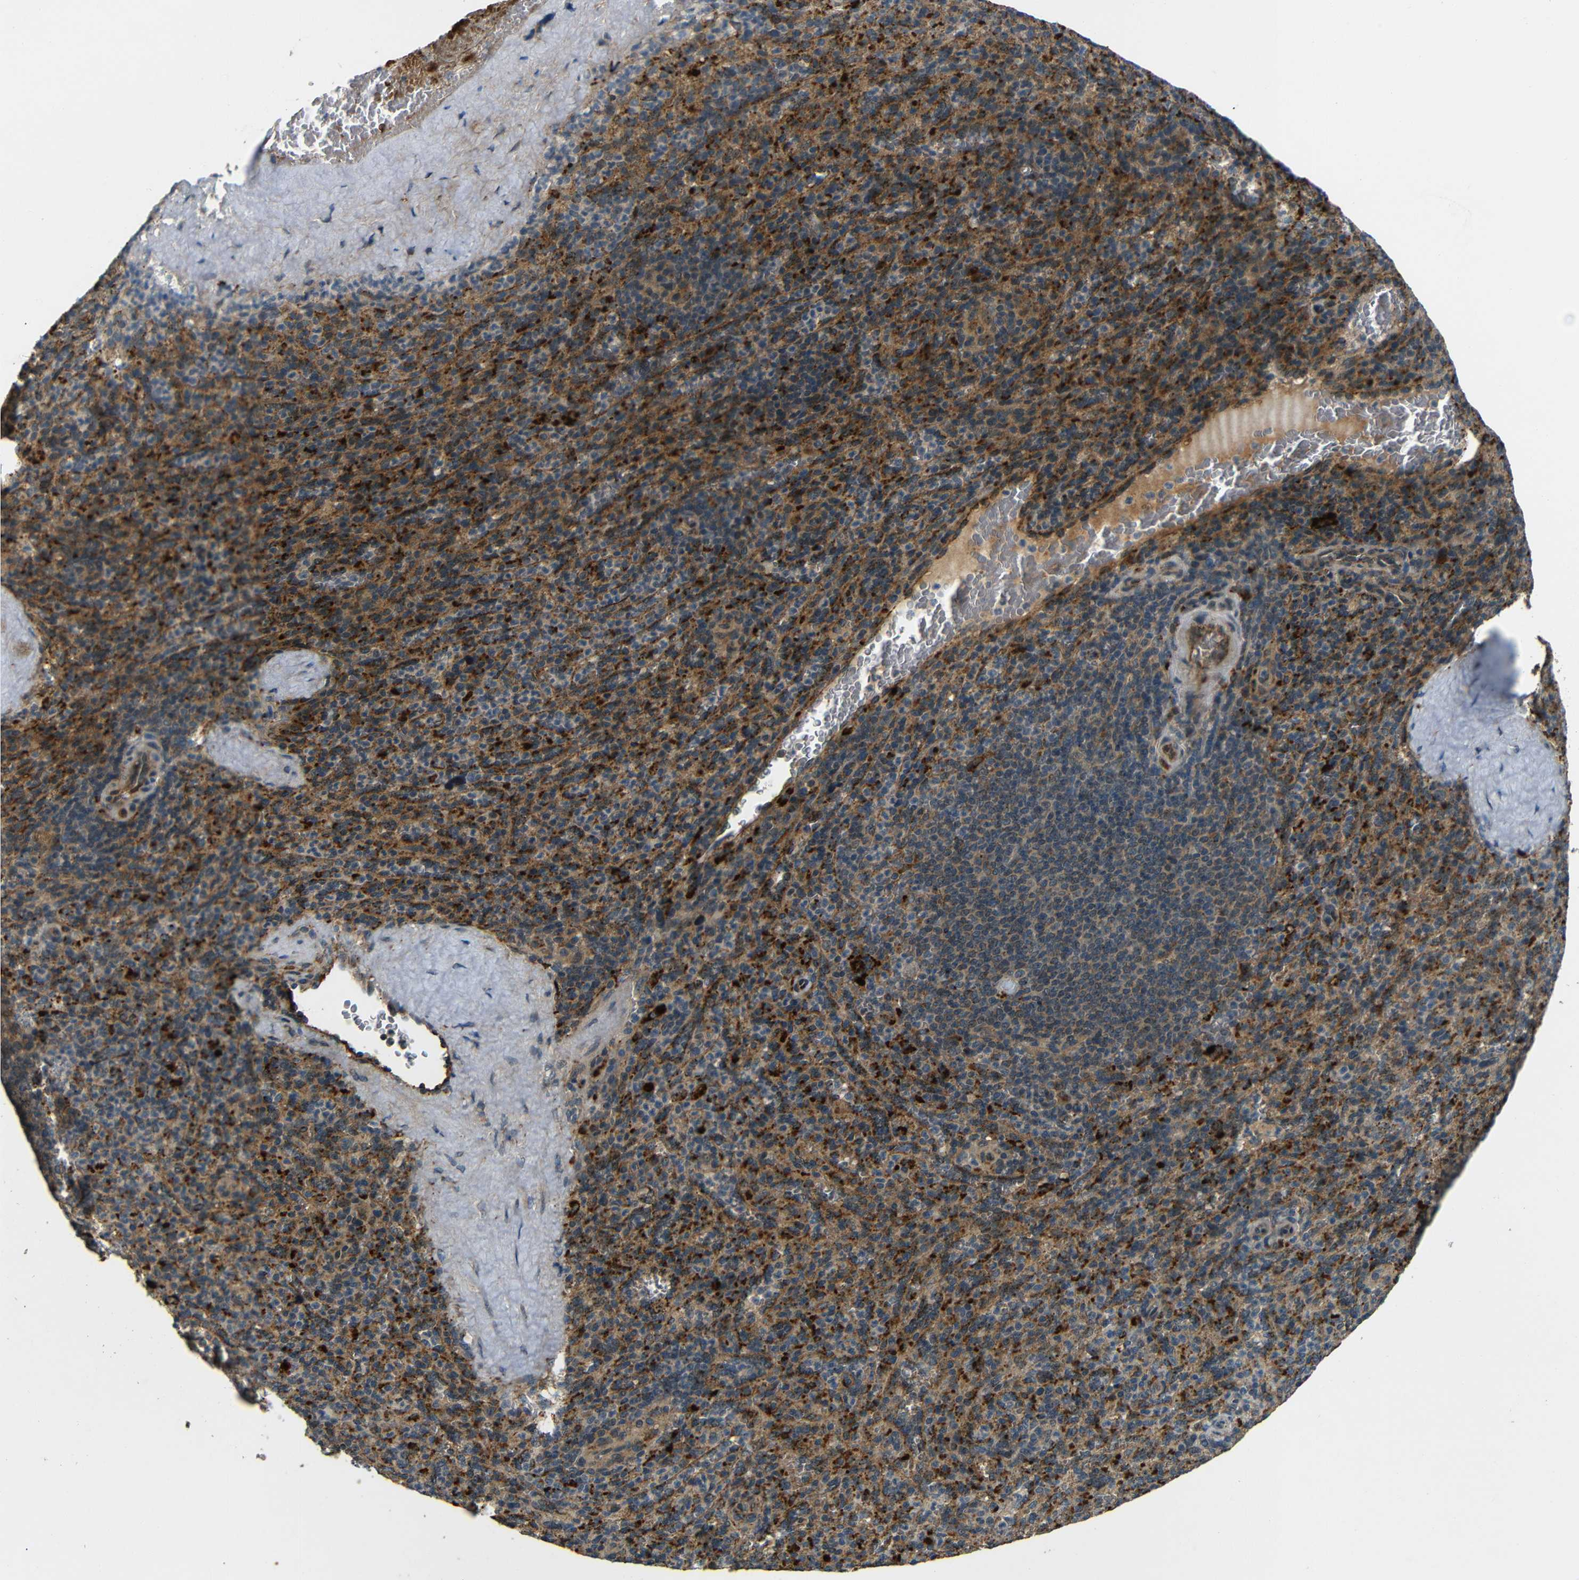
{"staining": {"intensity": "moderate", "quantity": ">75%", "location": "cytoplasmic/membranous"}, "tissue": "spleen", "cell_type": "Cells in red pulp", "image_type": "normal", "snomed": [{"axis": "morphology", "description": "Normal tissue, NOS"}, {"axis": "topography", "description": "Spleen"}], "caption": "A brown stain labels moderate cytoplasmic/membranous staining of a protein in cells in red pulp of normal spleen.", "gene": "ATP7A", "patient": {"sex": "male", "age": 36}}